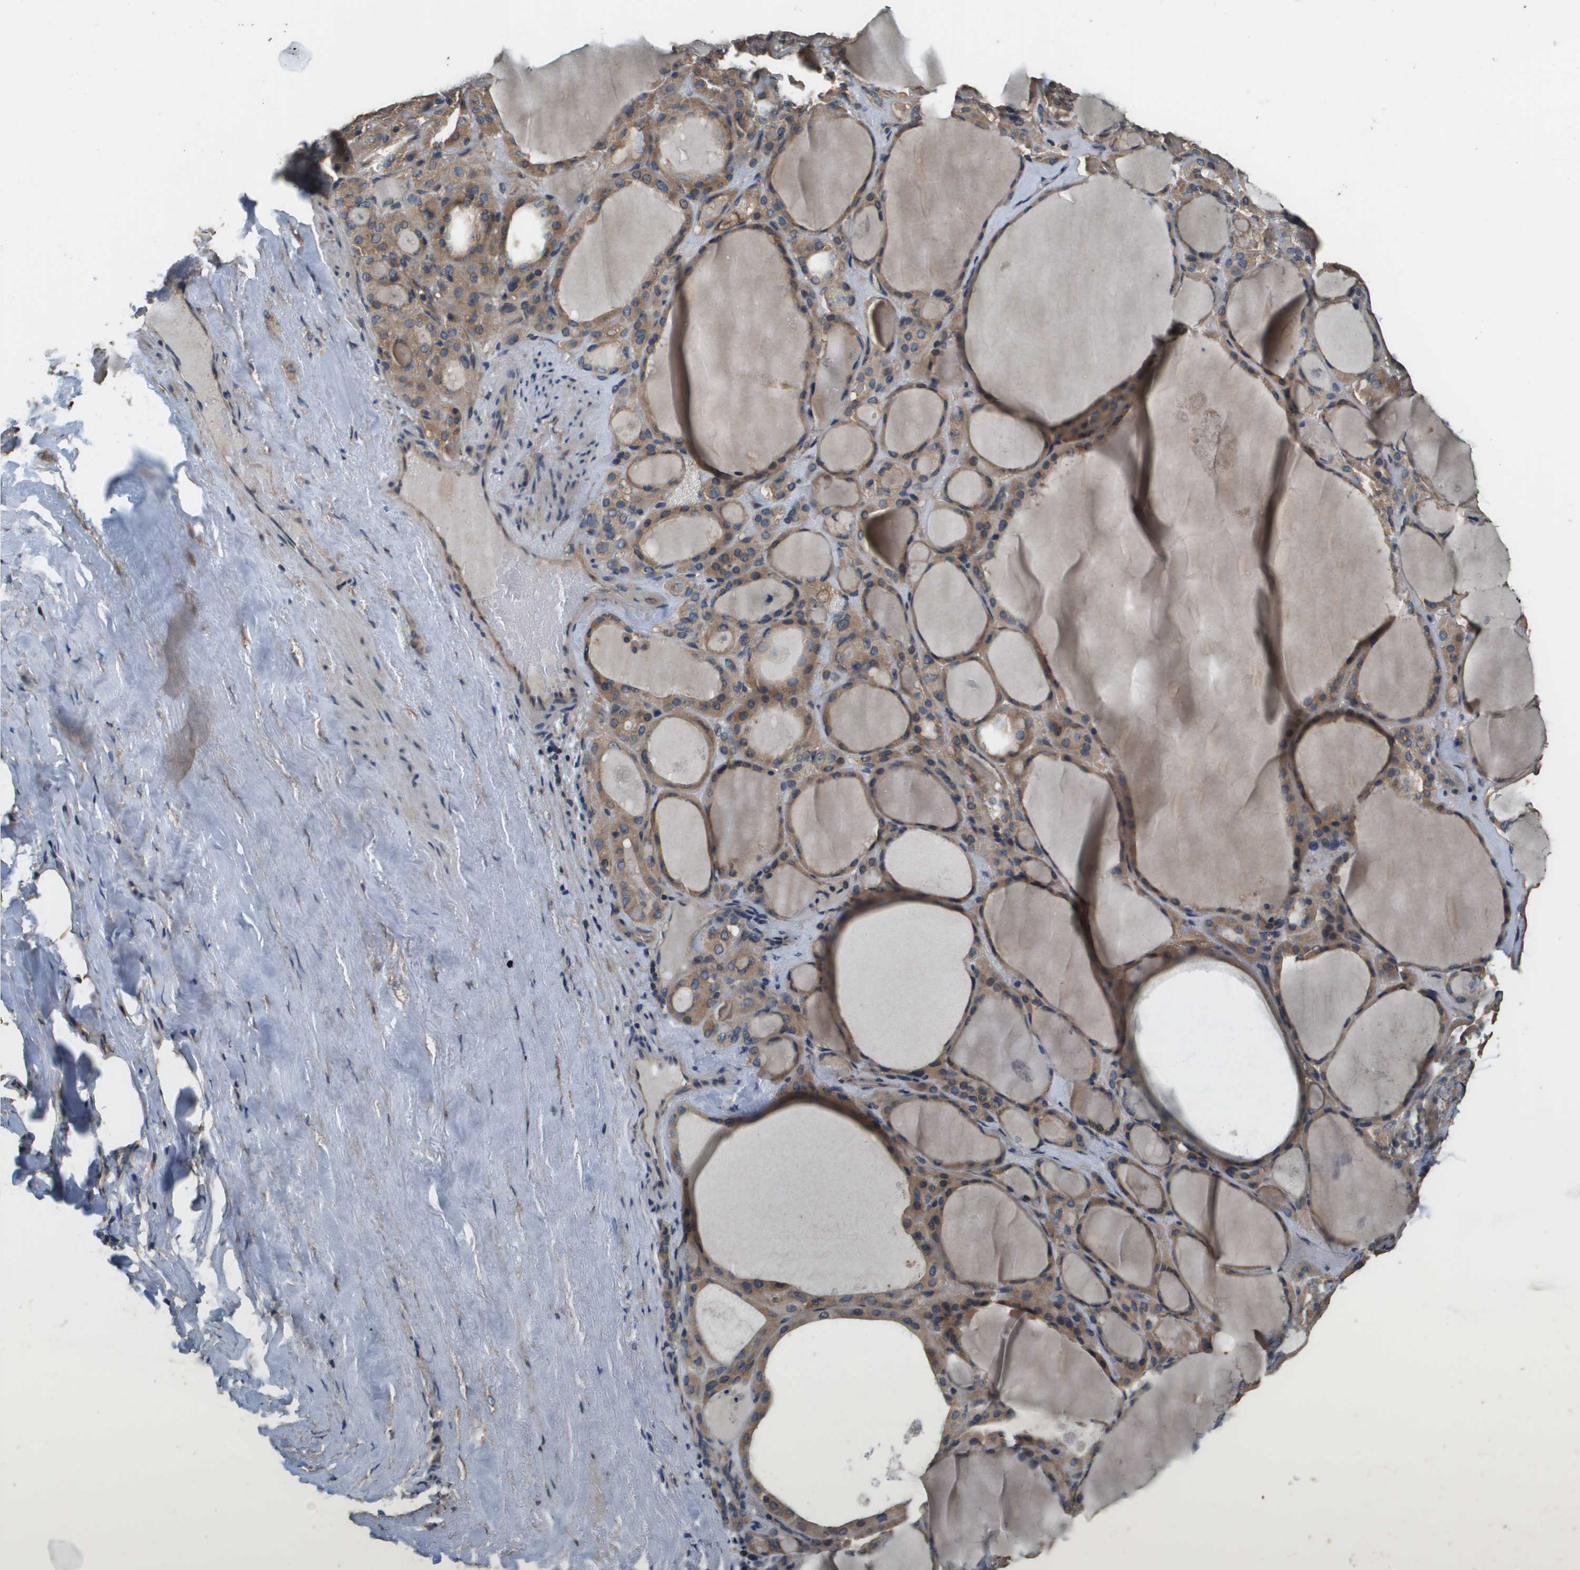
{"staining": {"intensity": "weak", "quantity": ">75%", "location": "cytoplasmic/membranous"}, "tissue": "thyroid gland", "cell_type": "Glandular cells", "image_type": "normal", "snomed": [{"axis": "morphology", "description": "Normal tissue, NOS"}, {"axis": "morphology", "description": "Carcinoma, NOS"}, {"axis": "topography", "description": "Thyroid gland"}], "caption": "IHC micrograph of unremarkable thyroid gland: human thyroid gland stained using immunohistochemistry reveals low levels of weak protein expression localized specifically in the cytoplasmic/membranous of glandular cells, appearing as a cytoplasmic/membranous brown color.", "gene": "RAB6B", "patient": {"sex": "female", "age": 86}}